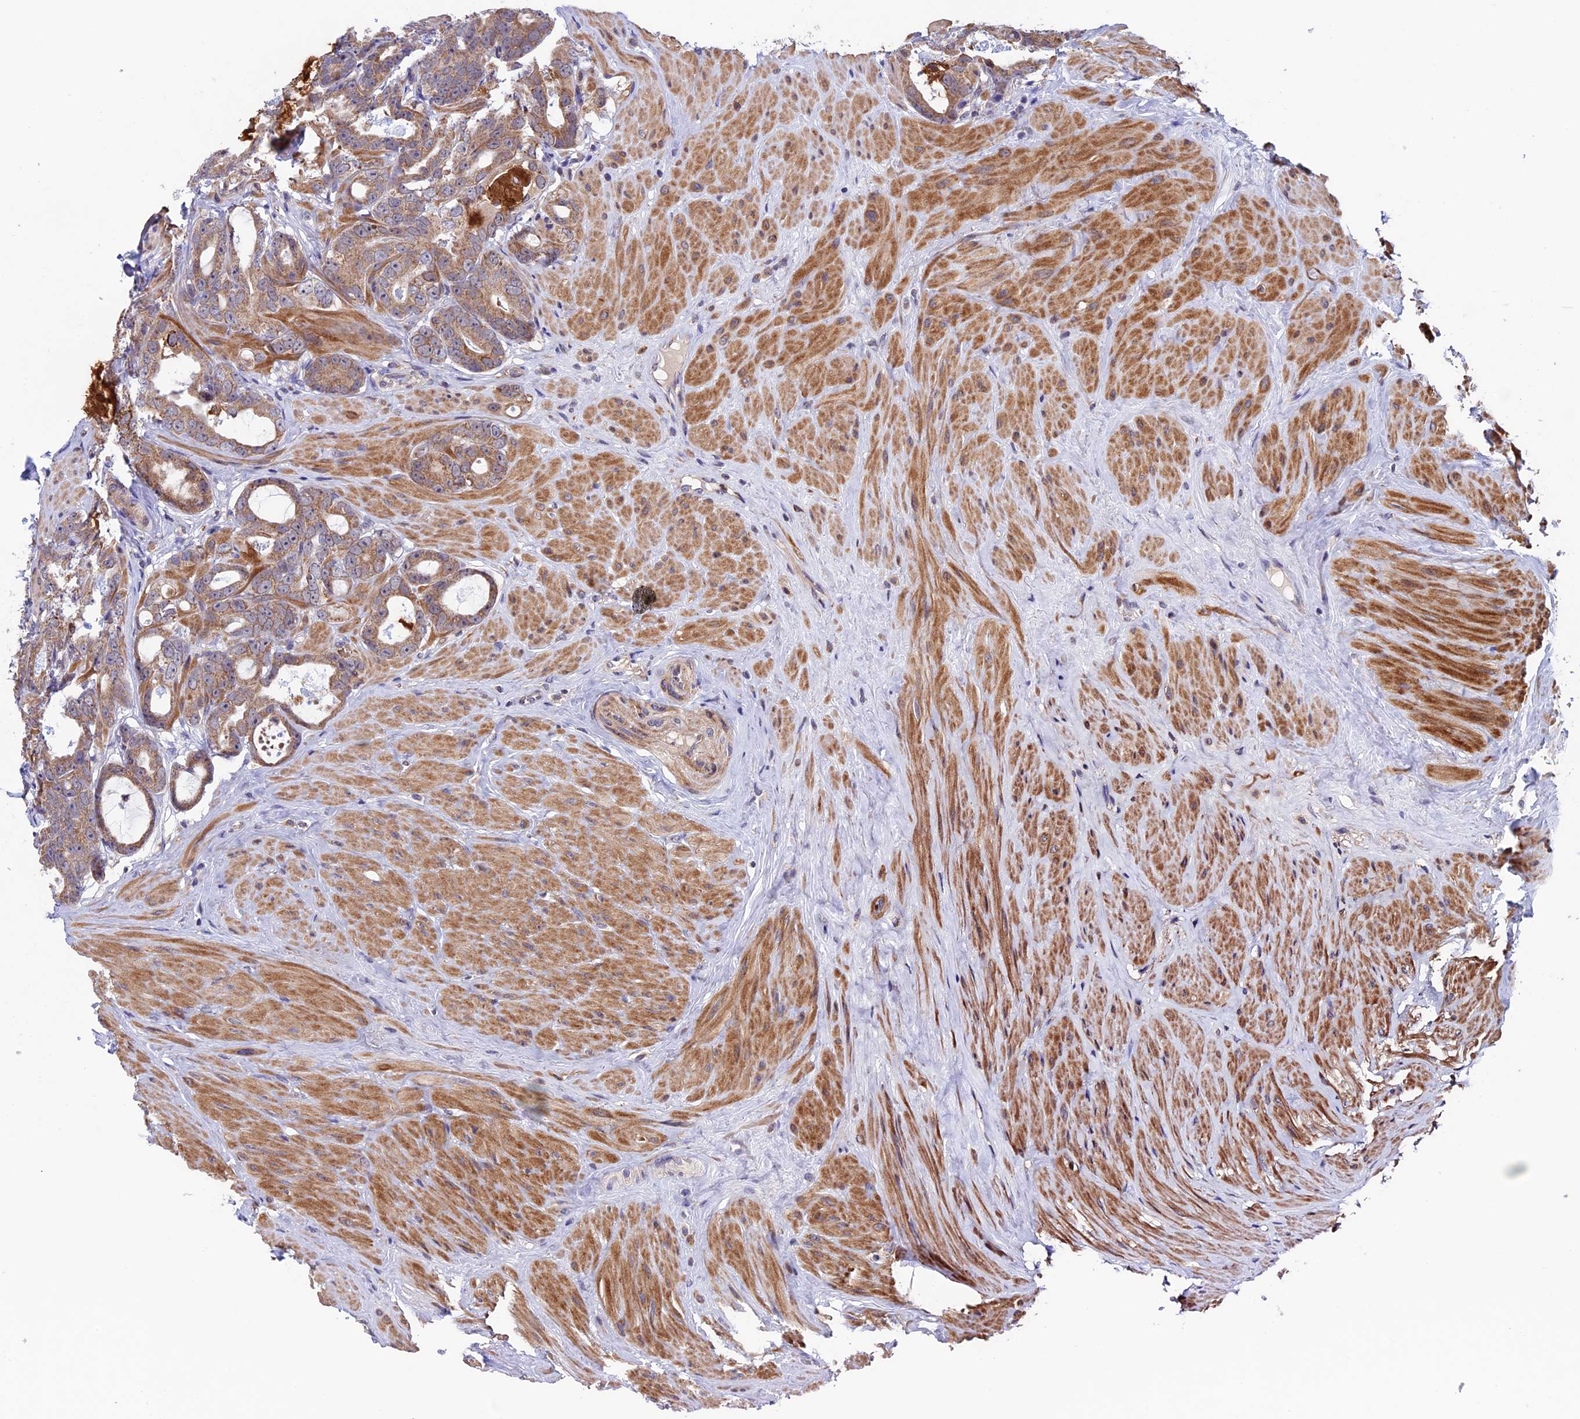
{"staining": {"intensity": "moderate", "quantity": ">75%", "location": "cytoplasmic/membranous"}, "tissue": "prostate cancer", "cell_type": "Tumor cells", "image_type": "cancer", "snomed": [{"axis": "morphology", "description": "Adenocarcinoma, Low grade"}, {"axis": "topography", "description": "Prostate"}], "caption": "This is a photomicrograph of immunohistochemistry staining of prostate adenocarcinoma (low-grade), which shows moderate staining in the cytoplasmic/membranous of tumor cells.", "gene": "RNF17", "patient": {"sex": "male", "age": 71}}